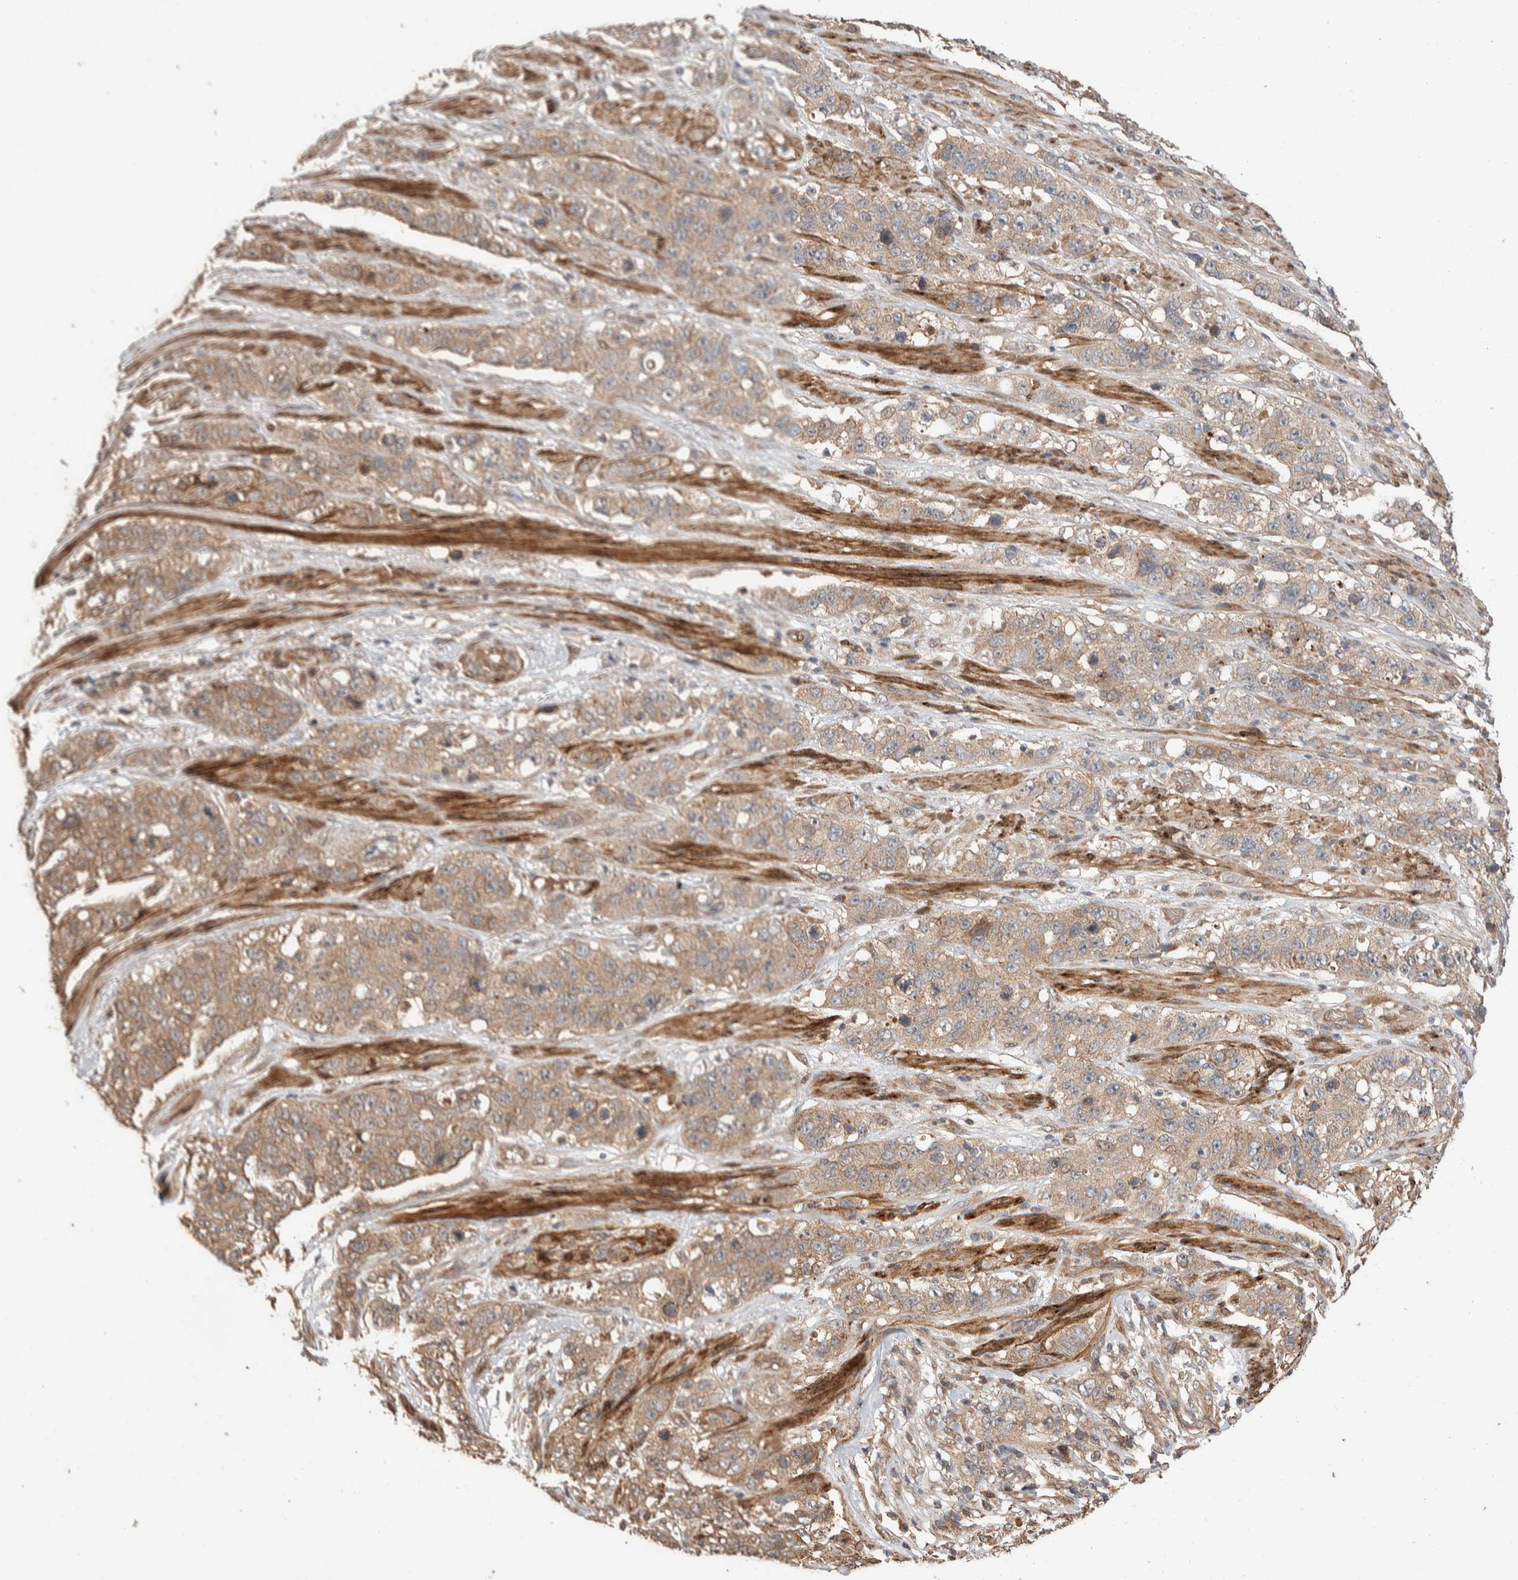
{"staining": {"intensity": "weak", "quantity": ">75%", "location": "cytoplasmic/membranous"}, "tissue": "stomach cancer", "cell_type": "Tumor cells", "image_type": "cancer", "snomed": [{"axis": "morphology", "description": "Adenocarcinoma, NOS"}, {"axis": "topography", "description": "Stomach"}], "caption": "Immunohistochemical staining of human stomach cancer demonstrates weak cytoplasmic/membranous protein staining in approximately >75% of tumor cells.", "gene": "ERC1", "patient": {"sex": "male", "age": 48}}